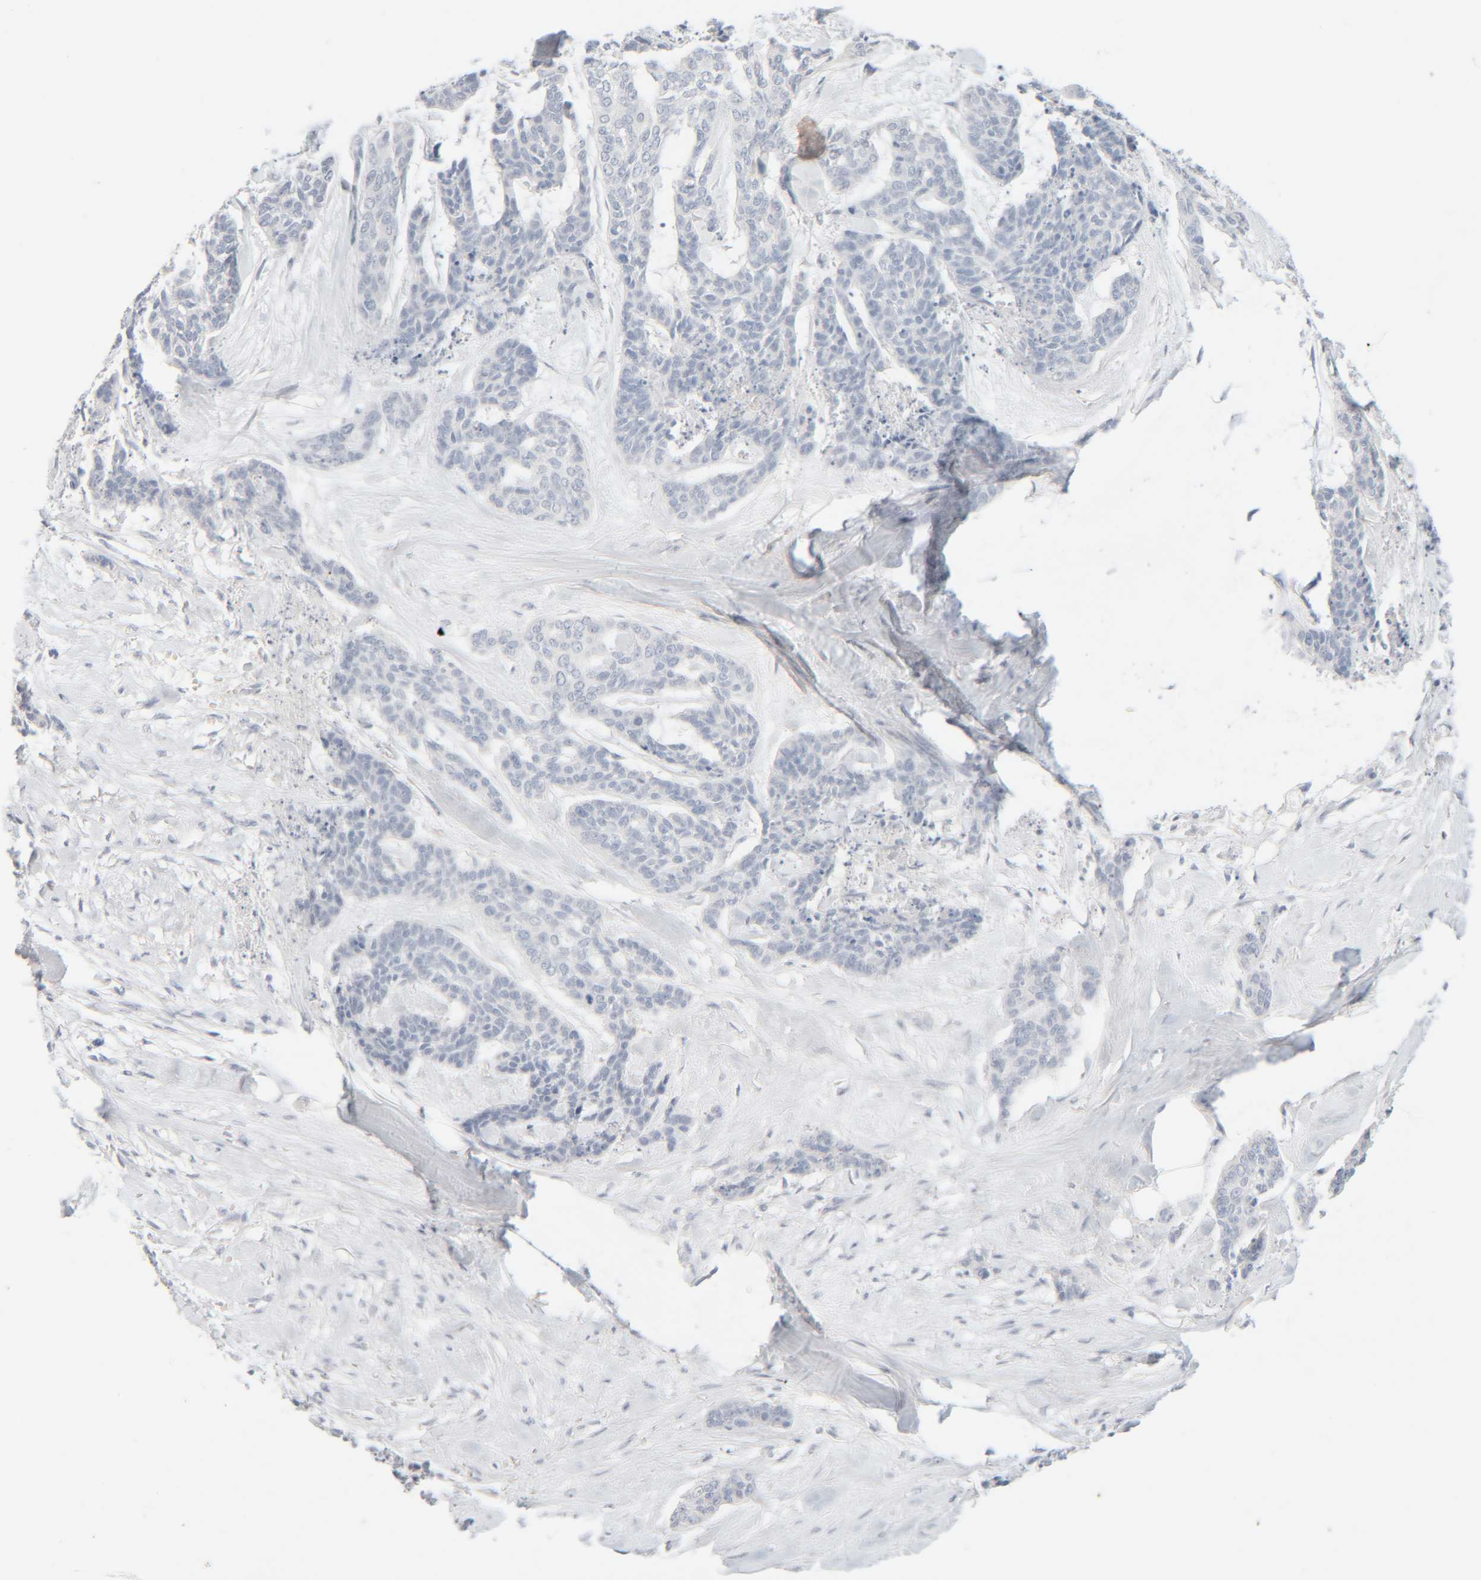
{"staining": {"intensity": "negative", "quantity": "none", "location": "none"}, "tissue": "skin cancer", "cell_type": "Tumor cells", "image_type": "cancer", "snomed": [{"axis": "morphology", "description": "Basal cell carcinoma"}, {"axis": "topography", "description": "Skin"}], "caption": "DAB (3,3'-diaminobenzidine) immunohistochemical staining of skin basal cell carcinoma displays no significant positivity in tumor cells.", "gene": "RIDA", "patient": {"sex": "female", "age": 64}}